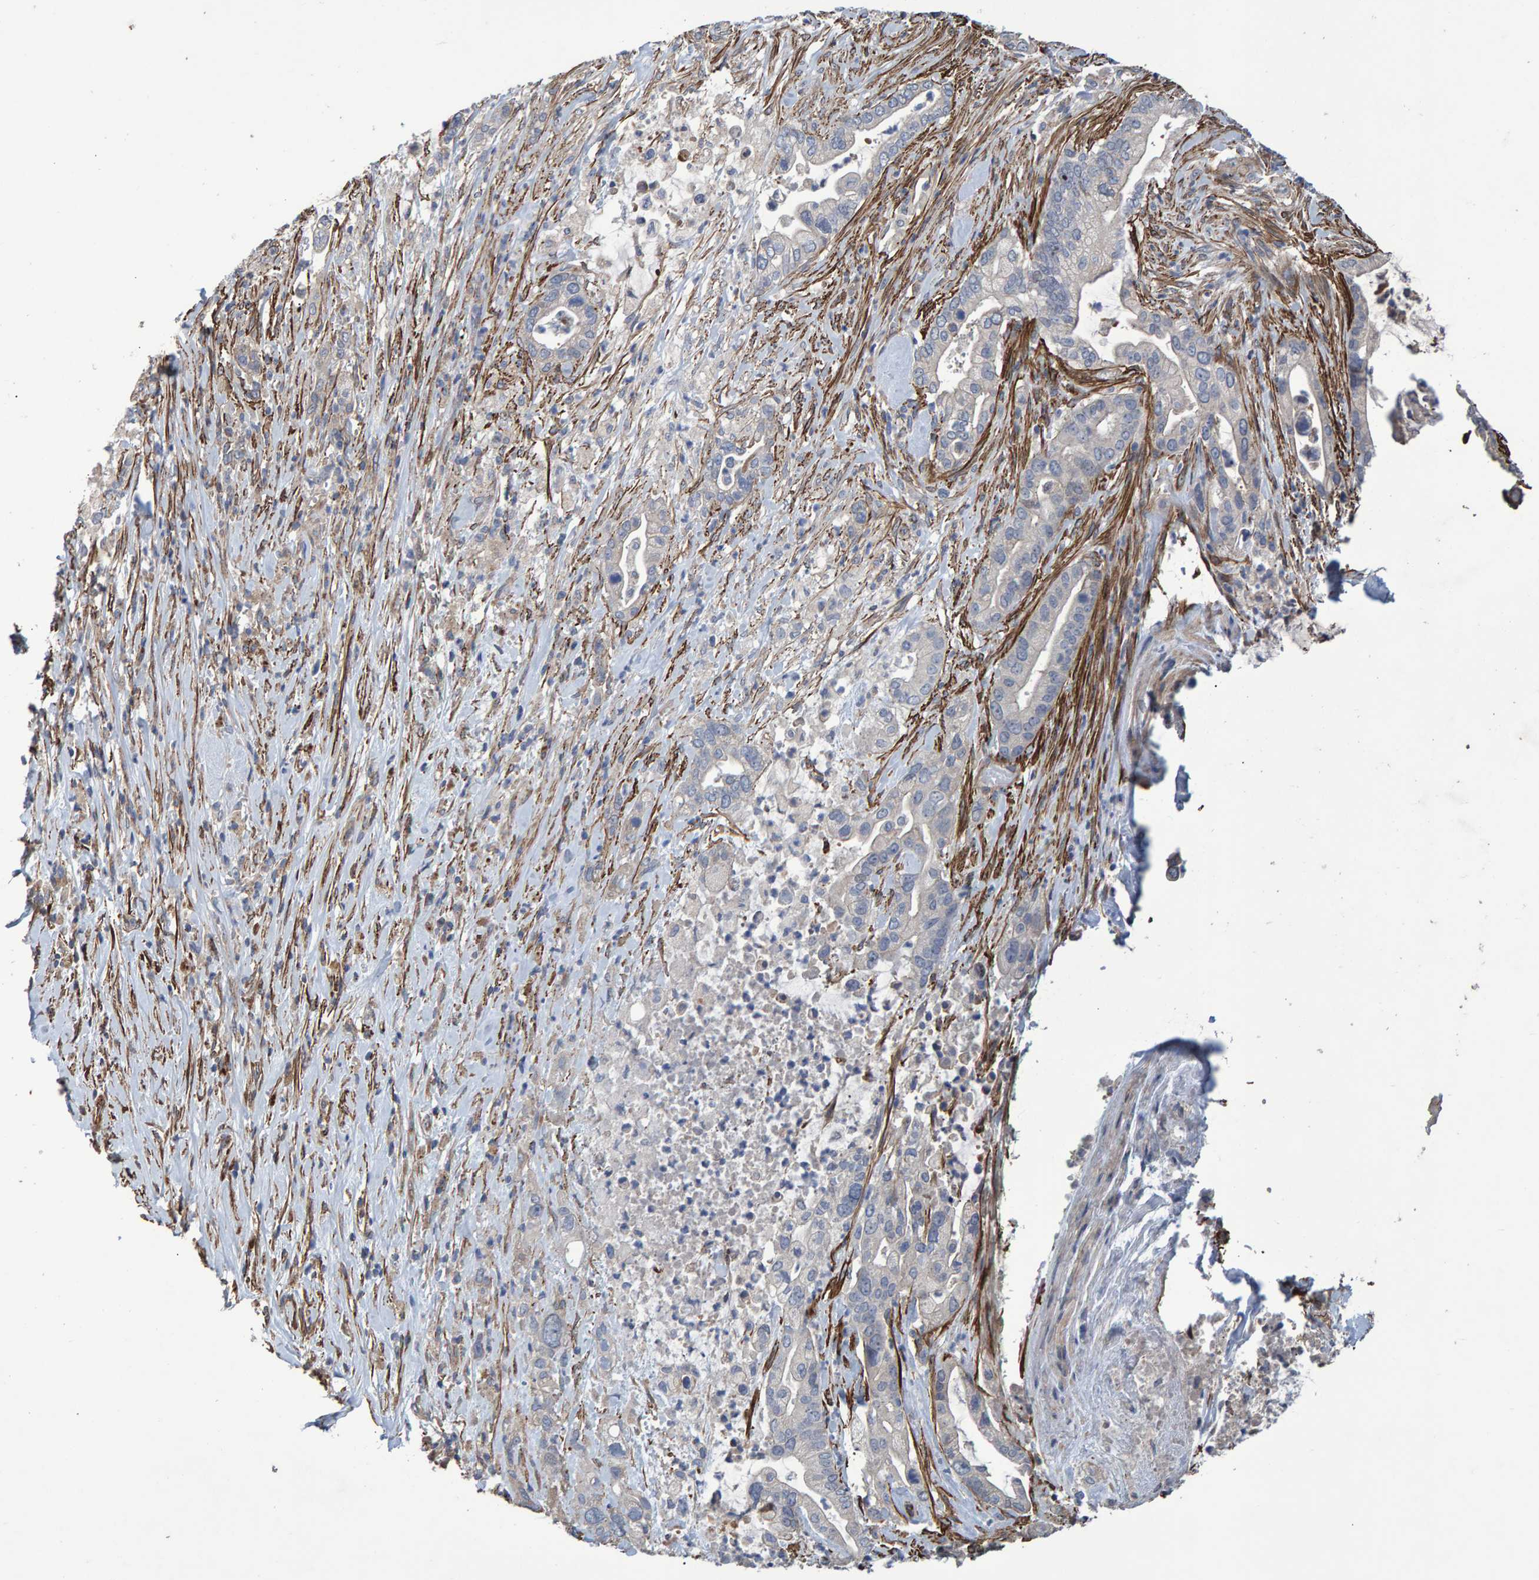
{"staining": {"intensity": "negative", "quantity": "none", "location": "none"}, "tissue": "pancreatic cancer", "cell_type": "Tumor cells", "image_type": "cancer", "snomed": [{"axis": "morphology", "description": "Adenocarcinoma, NOS"}, {"axis": "topography", "description": "Pancreas"}], "caption": "DAB immunohistochemical staining of pancreatic cancer shows no significant positivity in tumor cells.", "gene": "SLIT2", "patient": {"sex": "male", "age": 69}}